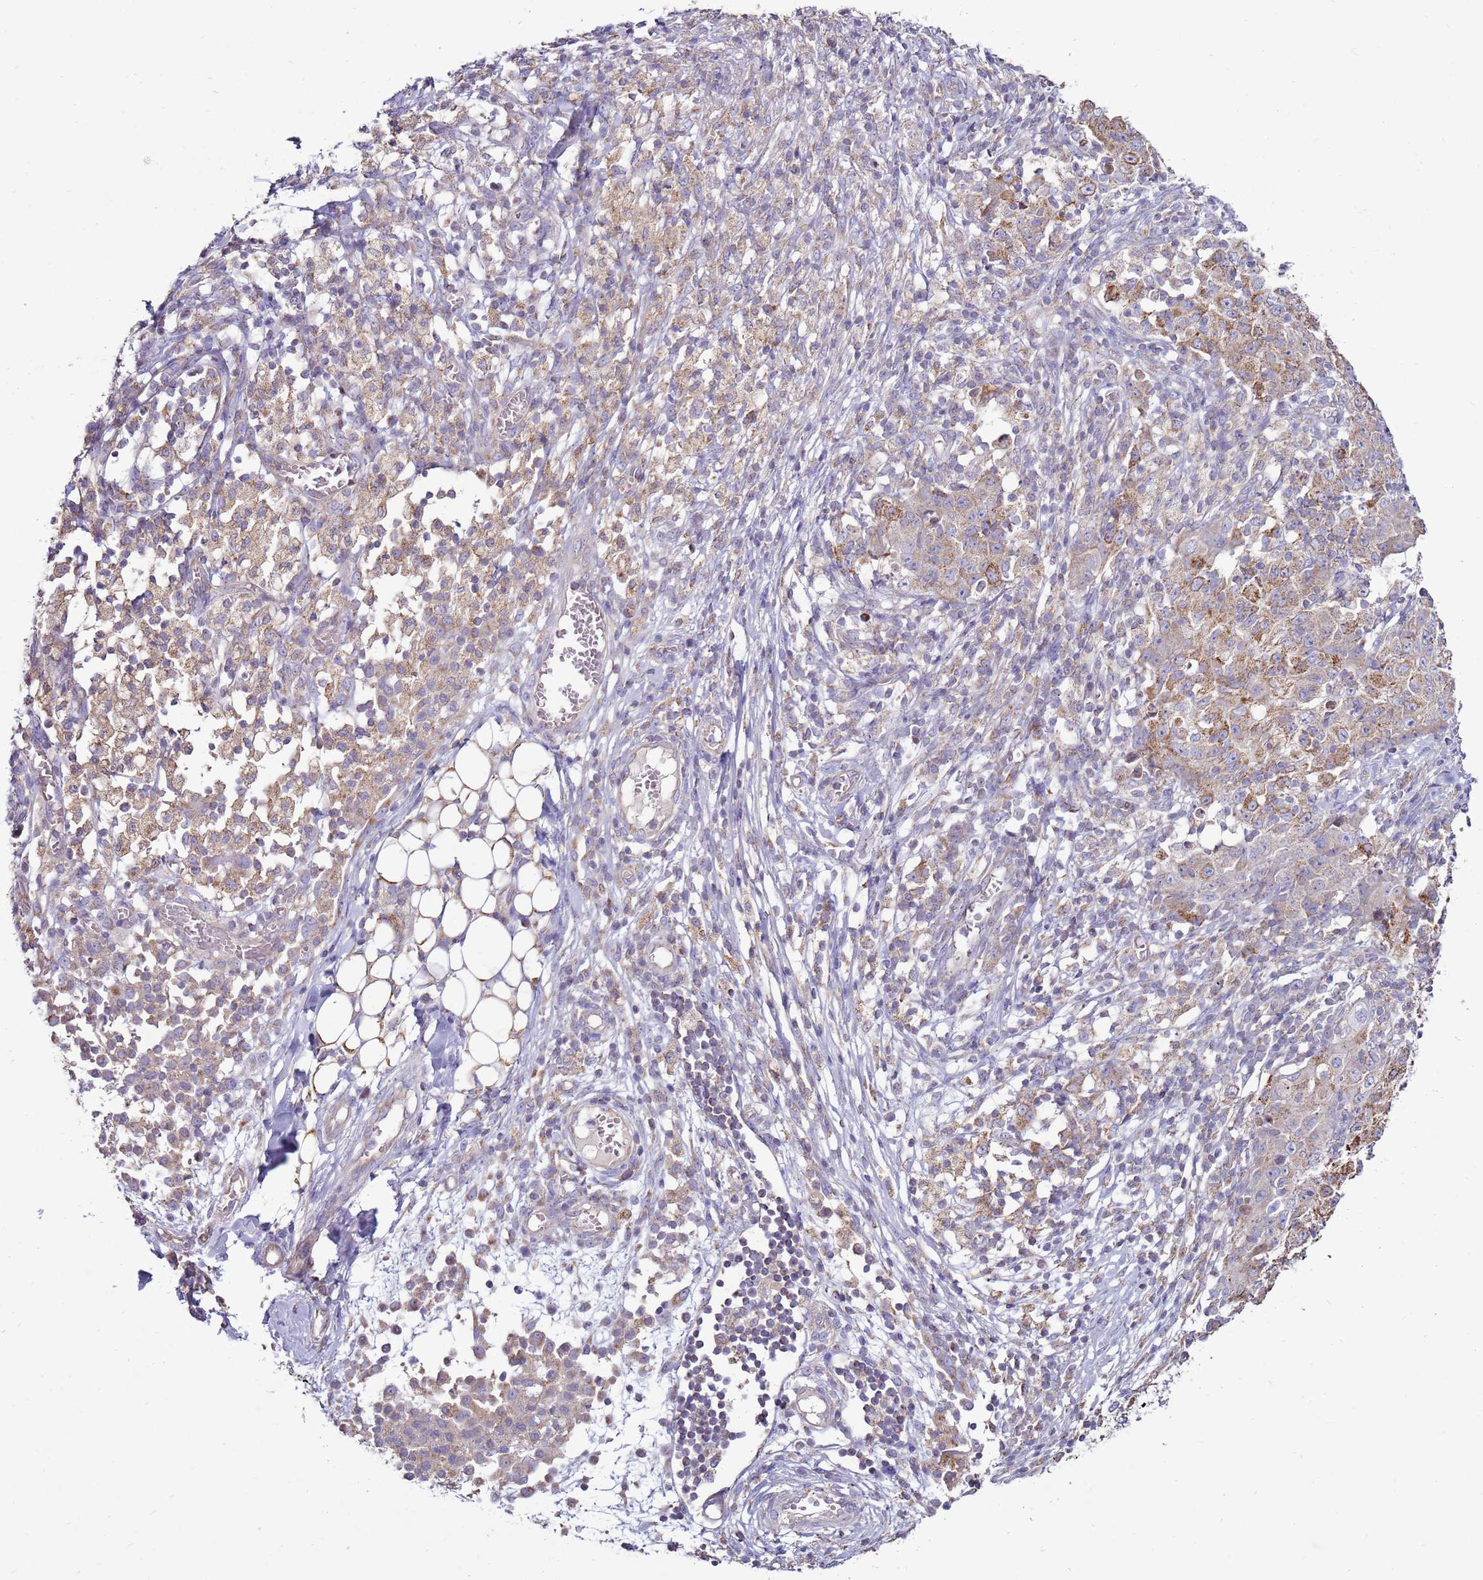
{"staining": {"intensity": "moderate", "quantity": ">75%", "location": "cytoplasmic/membranous"}, "tissue": "ovarian cancer", "cell_type": "Tumor cells", "image_type": "cancer", "snomed": [{"axis": "morphology", "description": "Carcinoma, endometroid"}, {"axis": "topography", "description": "Ovary"}], "caption": "IHC histopathology image of human endometroid carcinoma (ovarian) stained for a protein (brown), which reveals medium levels of moderate cytoplasmic/membranous positivity in approximately >75% of tumor cells.", "gene": "TRAPPC4", "patient": {"sex": "female", "age": 42}}